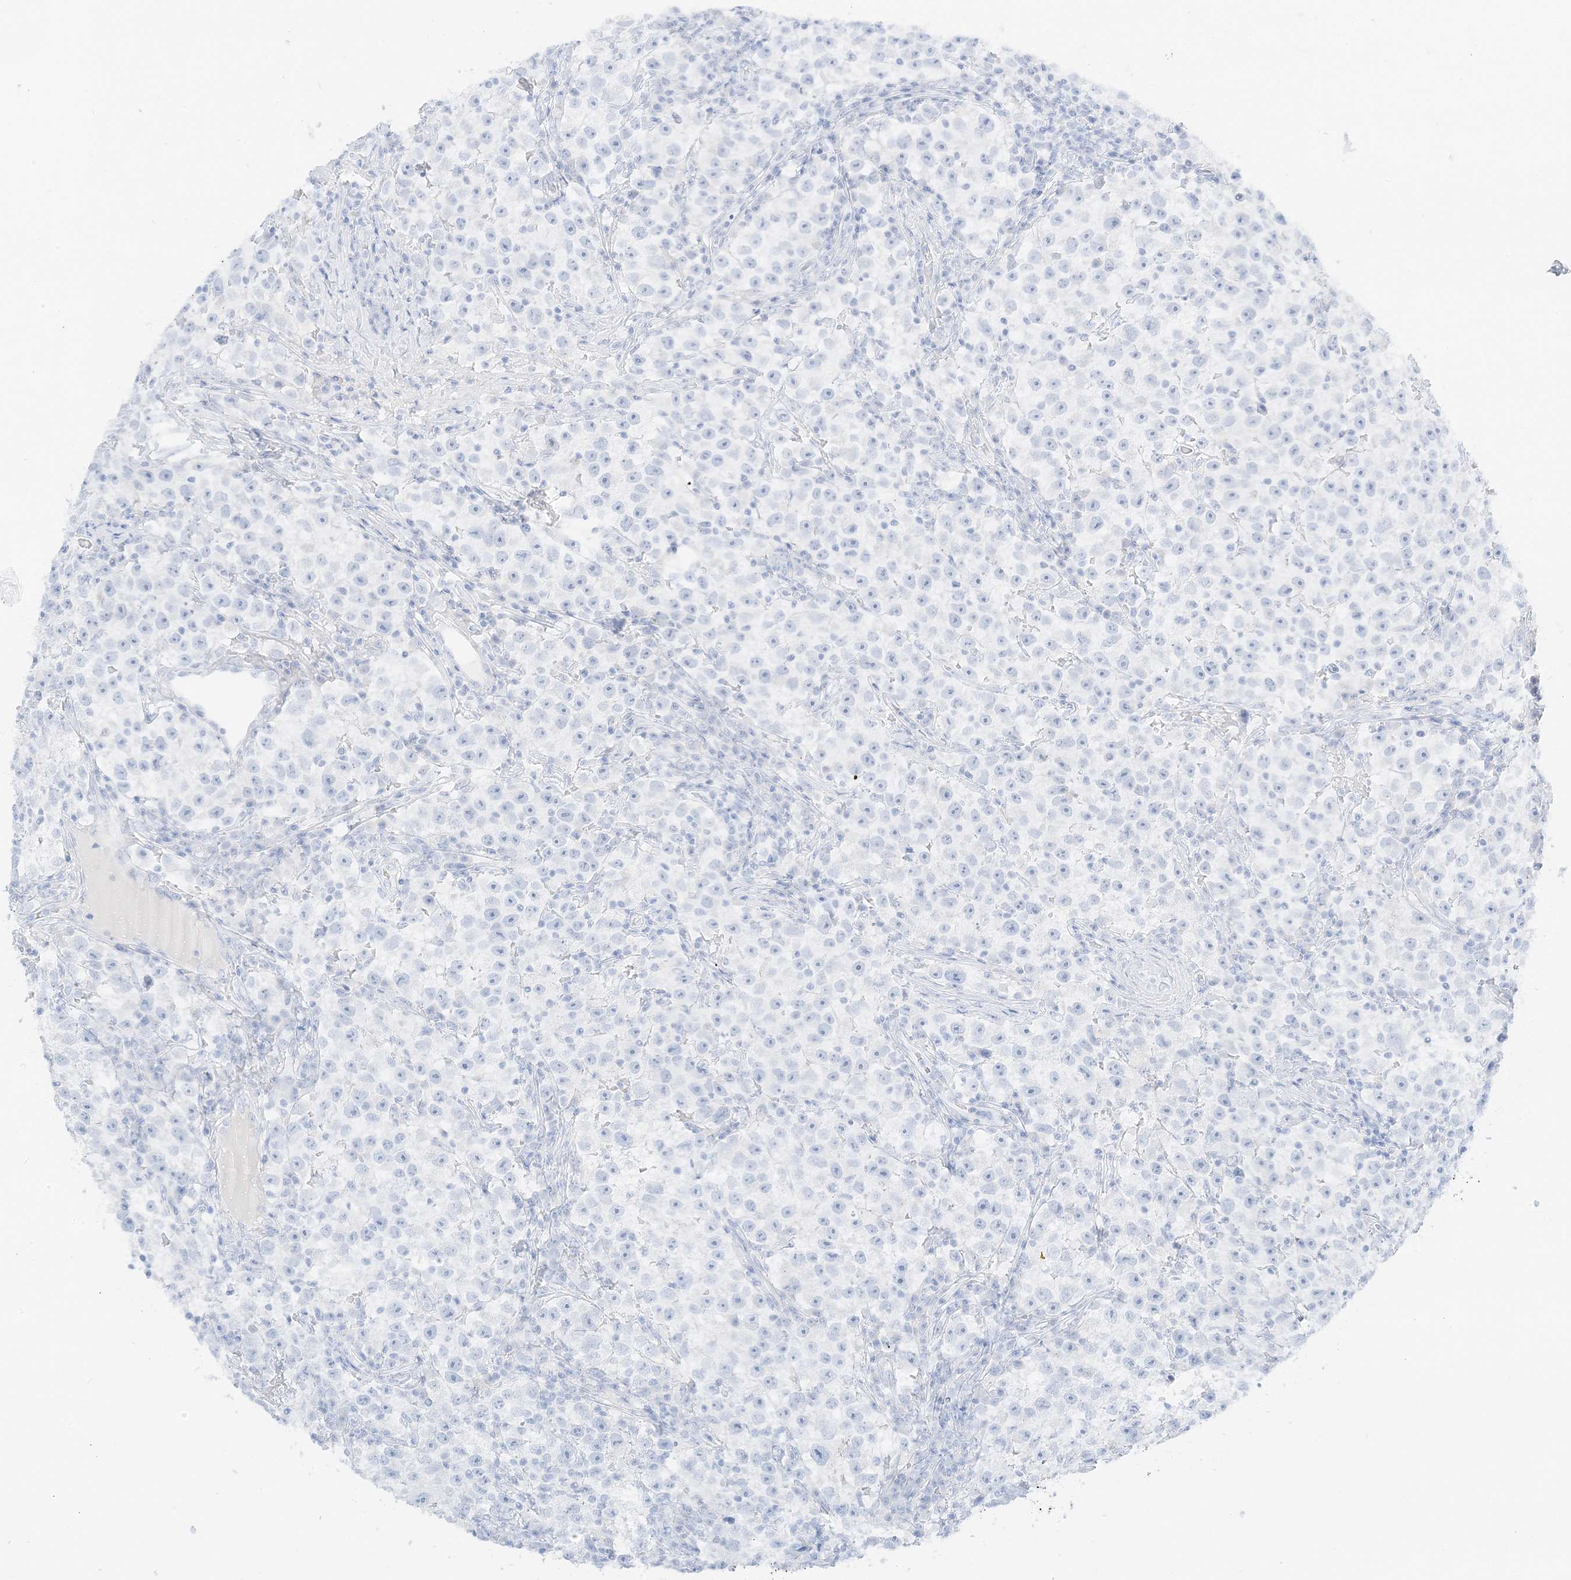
{"staining": {"intensity": "negative", "quantity": "none", "location": "none"}, "tissue": "testis cancer", "cell_type": "Tumor cells", "image_type": "cancer", "snomed": [{"axis": "morphology", "description": "Seminoma, NOS"}, {"axis": "topography", "description": "Testis"}], "caption": "Image shows no significant protein expression in tumor cells of testis cancer. (DAB (3,3'-diaminobenzidine) immunohistochemistry (IHC) with hematoxylin counter stain).", "gene": "SLC22A13", "patient": {"sex": "male", "age": 22}}